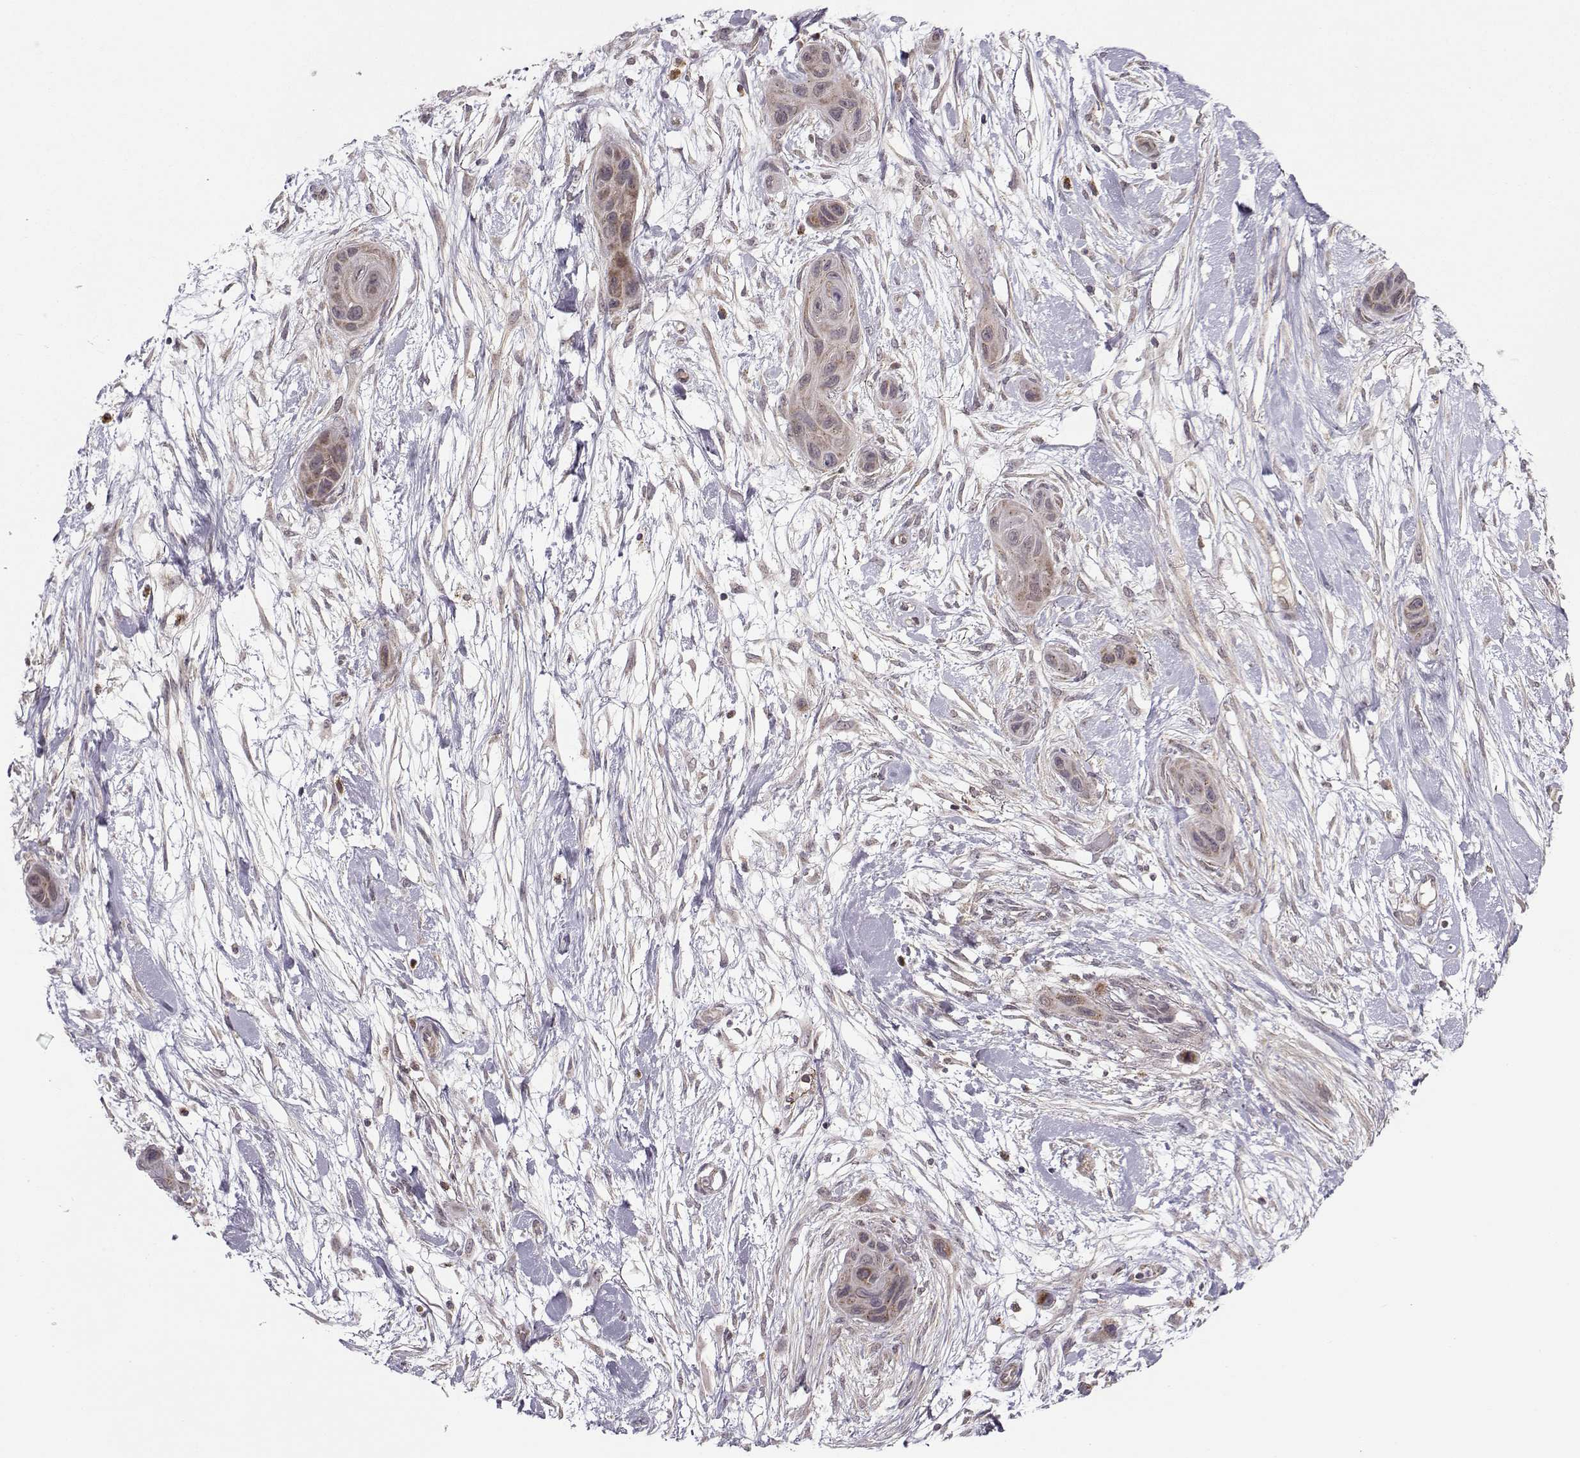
{"staining": {"intensity": "weak", "quantity": "25%-75%", "location": "cytoplasmic/membranous"}, "tissue": "skin cancer", "cell_type": "Tumor cells", "image_type": "cancer", "snomed": [{"axis": "morphology", "description": "Squamous cell carcinoma, NOS"}, {"axis": "topography", "description": "Skin"}], "caption": "Protein expression by immunohistochemistry reveals weak cytoplasmic/membranous expression in about 25%-75% of tumor cells in skin cancer (squamous cell carcinoma).", "gene": "NECAB3", "patient": {"sex": "male", "age": 79}}